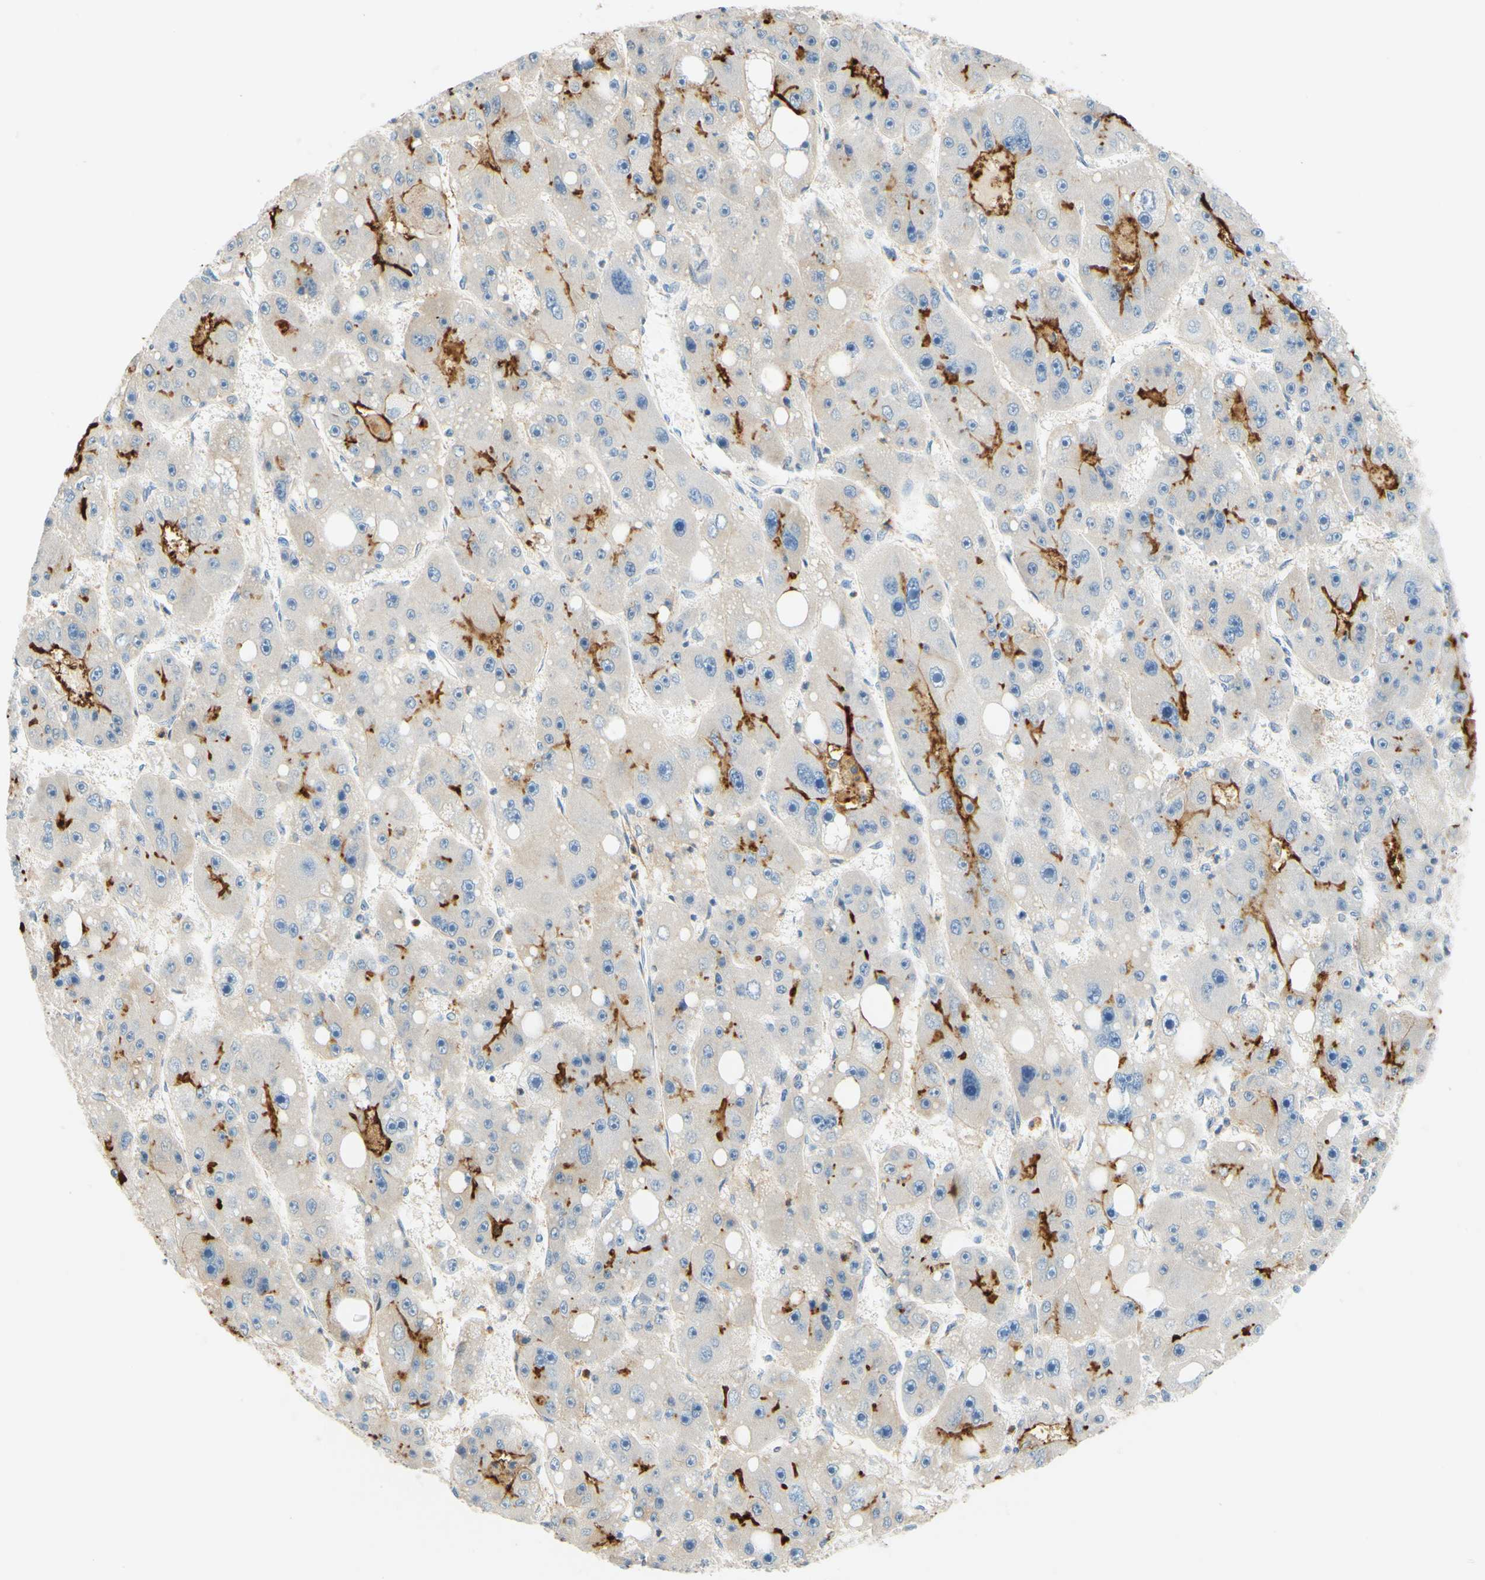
{"staining": {"intensity": "strong", "quantity": "<25%", "location": "cytoplasmic/membranous"}, "tissue": "liver cancer", "cell_type": "Tumor cells", "image_type": "cancer", "snomed": [{"axis": "morphology", "description": "Carcinoma, Hepatocellular, NOS"}, {"axis": "topography", "description": "Liver"}], "caption": "DAB immunohistochemical staining of human hepatocellular carcinoma (liver) reveals strong cytoplasmic/membranous protein positivity in about <25% of tumor cells.", "gene": "TREM2", "patient": {"sex": "female", "age": 61}}